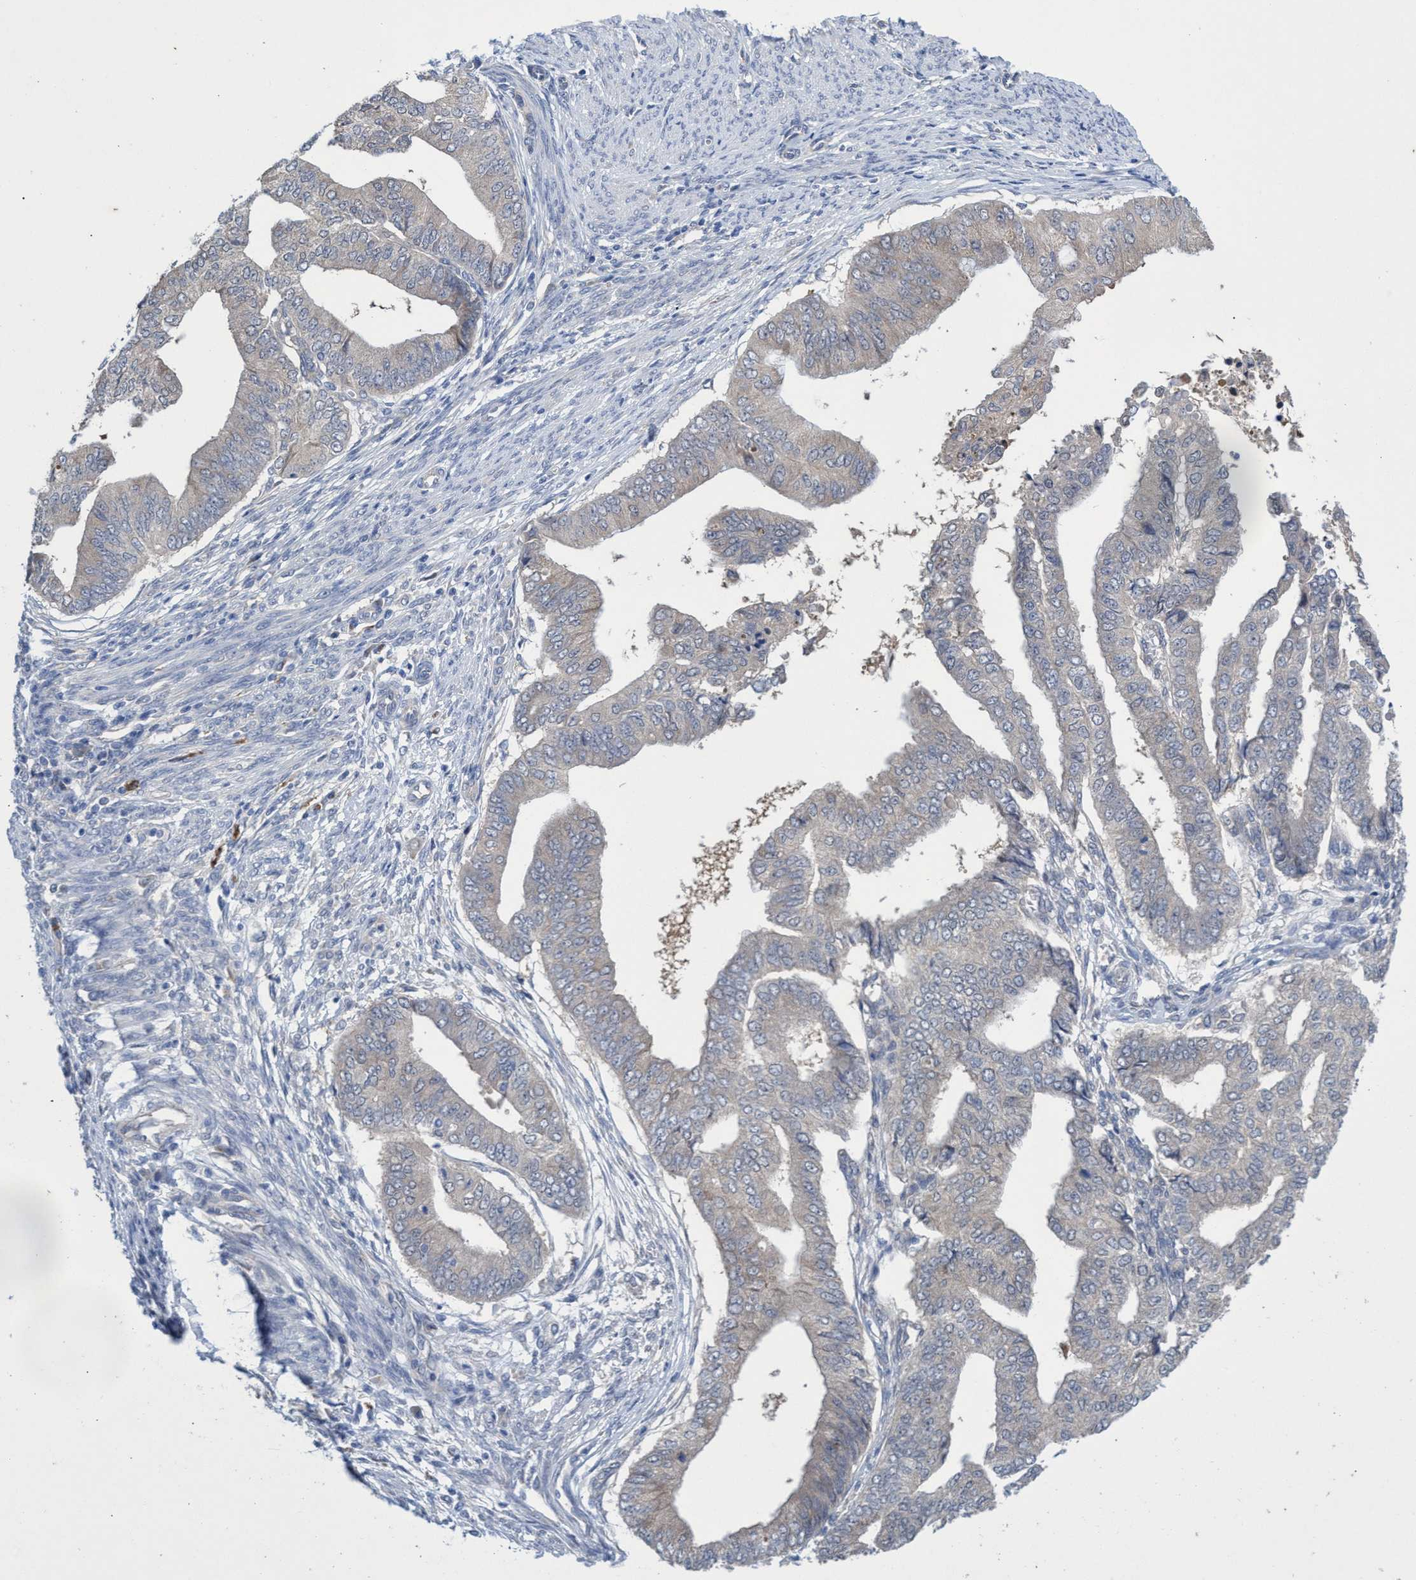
{"staining": {"intensity": "negative", "quantity": "none", "location": "none"}, "tissue": "endometrial cancer", "cell_type": "Tumor cells", "image_type": "cancer", "snomed": [{"axis": "morphology", "description": "Polyp, NOS"}, {"axis": "morphology", "description": "Adenocarcinoma, NOS"}, {"axis": "morphology", "description": "Adenoma, NOS"}, {"axis": "topography", "description": "Endometrium"}], "caption": "Tumor cells are negative for brown protein staining in endometrial polyp.", "gene": "SVEP1", "patient": {"sex": "female", "age": 79}}